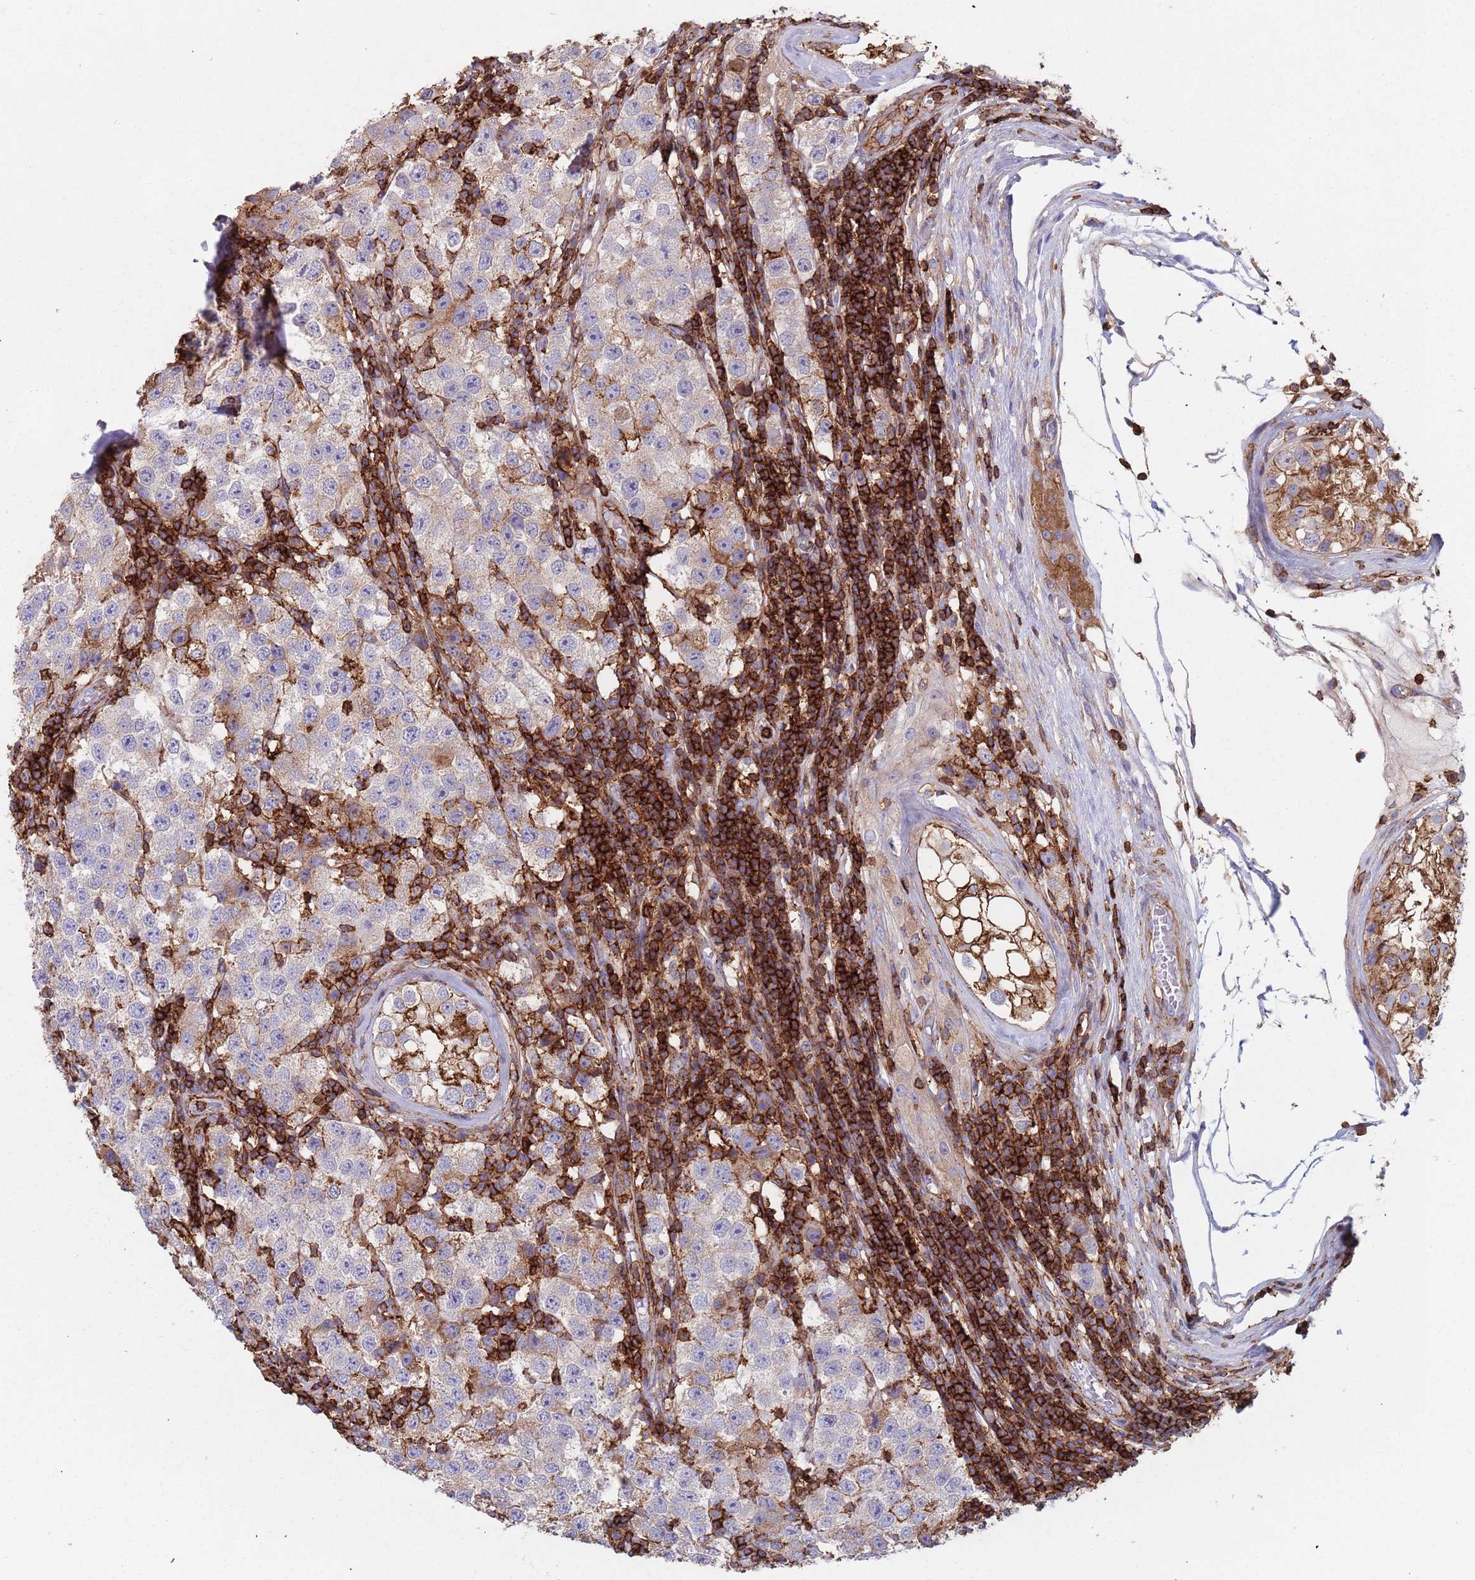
{"staining": {"intensity": "weak", "quantity": "<25%", "location": "cytoplasmic/membranous"}, "tissue": "testis cancer", "cell_type": "Tumor cells", "image_type": "cancer", "snomed": [{"axis": "morphology", "description": "Seminoma, NOS"}, {"axis": "topography", "description": "Testis"}], "caption": "Immunohistochemical staining of testis seminoma displays no significant positivity in tumor cells.", "gene": "RNF144A", "patient": {"sex": "male", "age": 34}}